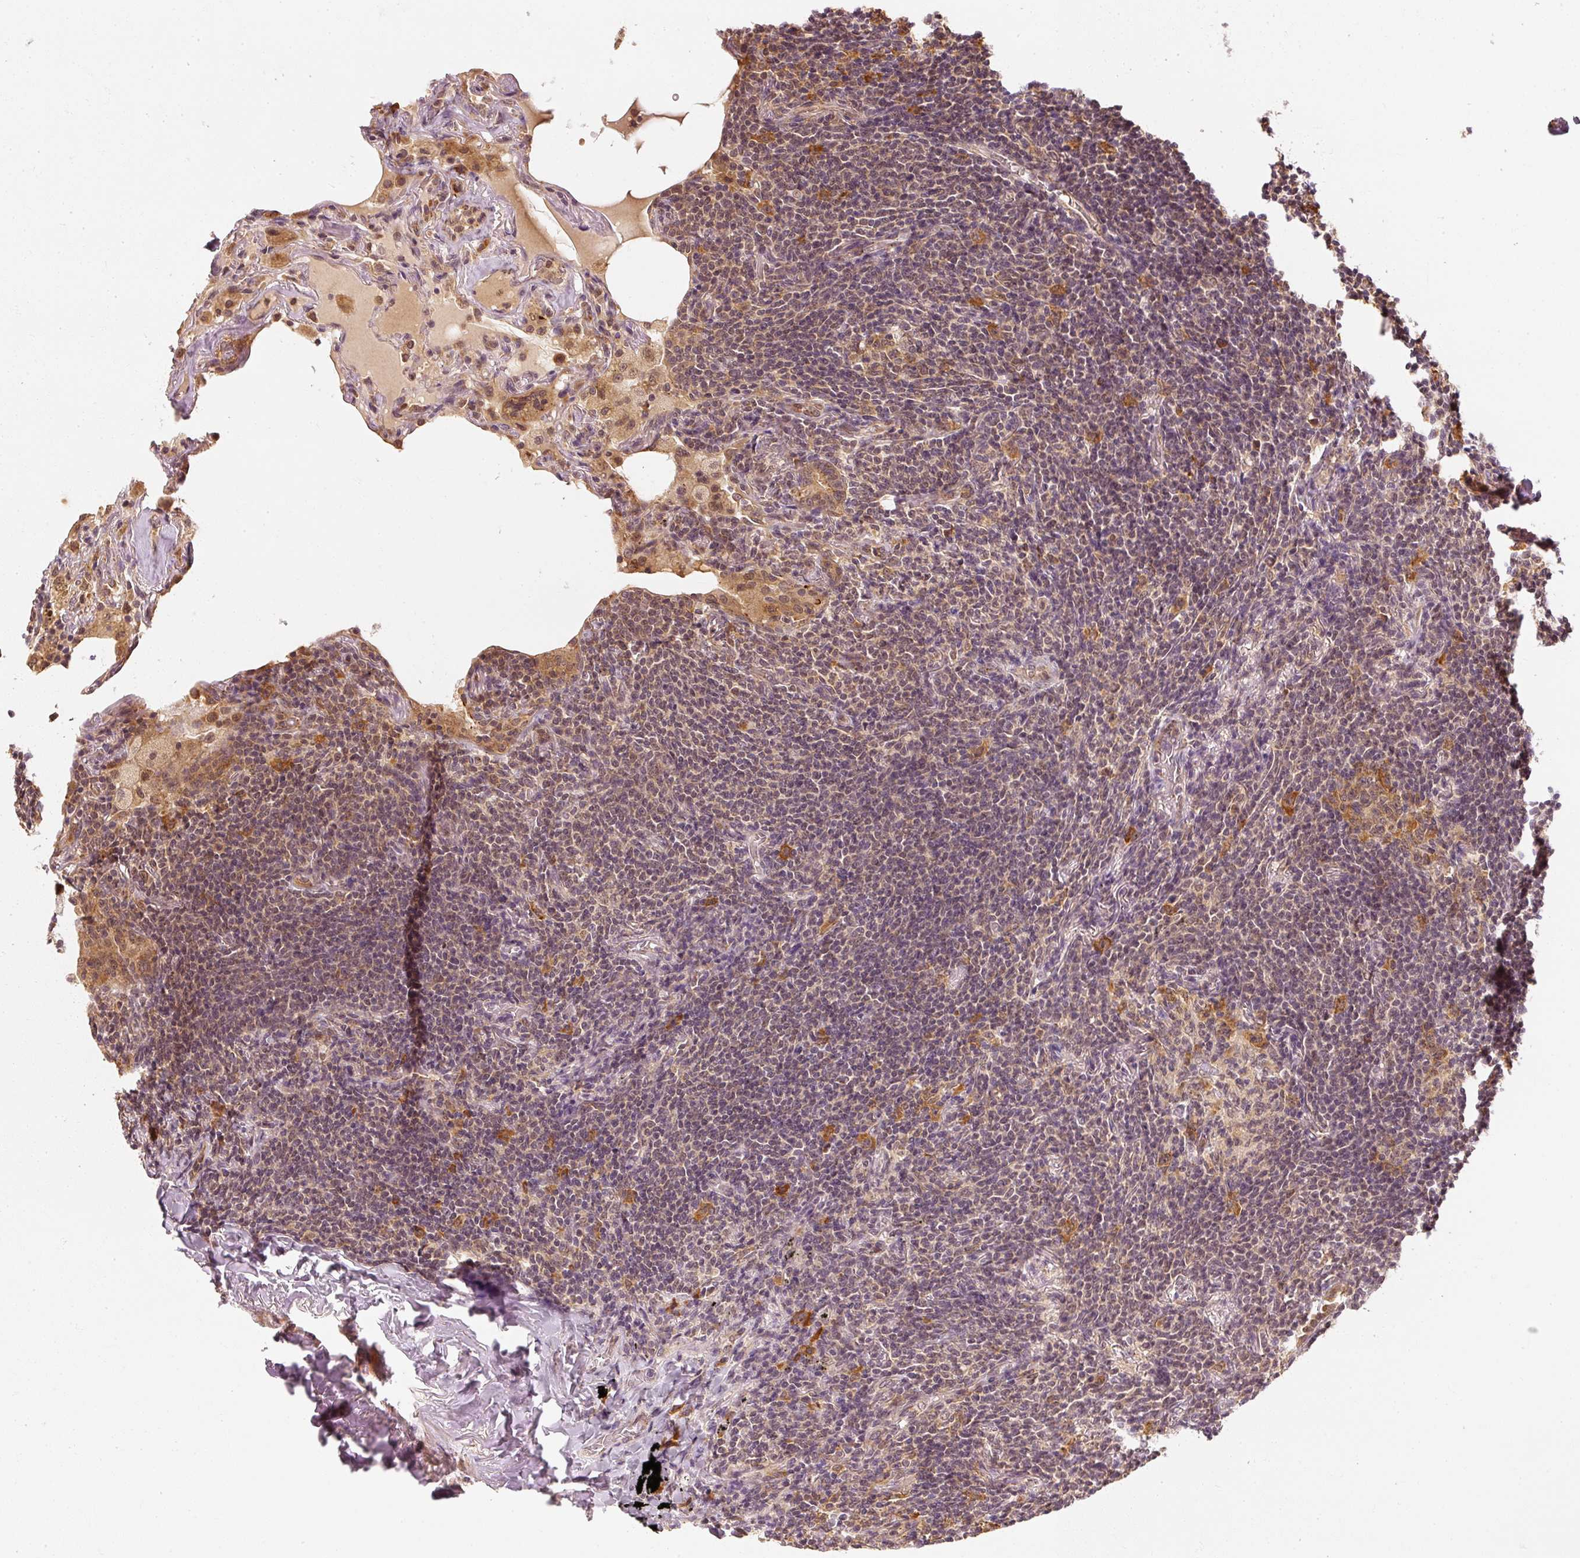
{"staining": {"intensity": "moderate", "quantity": "<25%", "location": "cytoplasmic/membranous"}, "tissue": "lymphoma", "cell_type": "Tumor cells", "image_type": "cancer", "snomed": [{"axis": "morphology", "description": "Malignant lymphoma, non-Hodgkin's type, Low grade"}, {"axis": "topography", "description": "Lung"}], "caption": "The image shows immunohistochemical staining of low-grade malignant lymphoma, non-Hodgkin's type. There is moderate cytoplasmic/membranous staining is identified in about <25% of tumor cells.", "gene": "EEF1A2", "patient": {"sex": "female", "age": 71}}